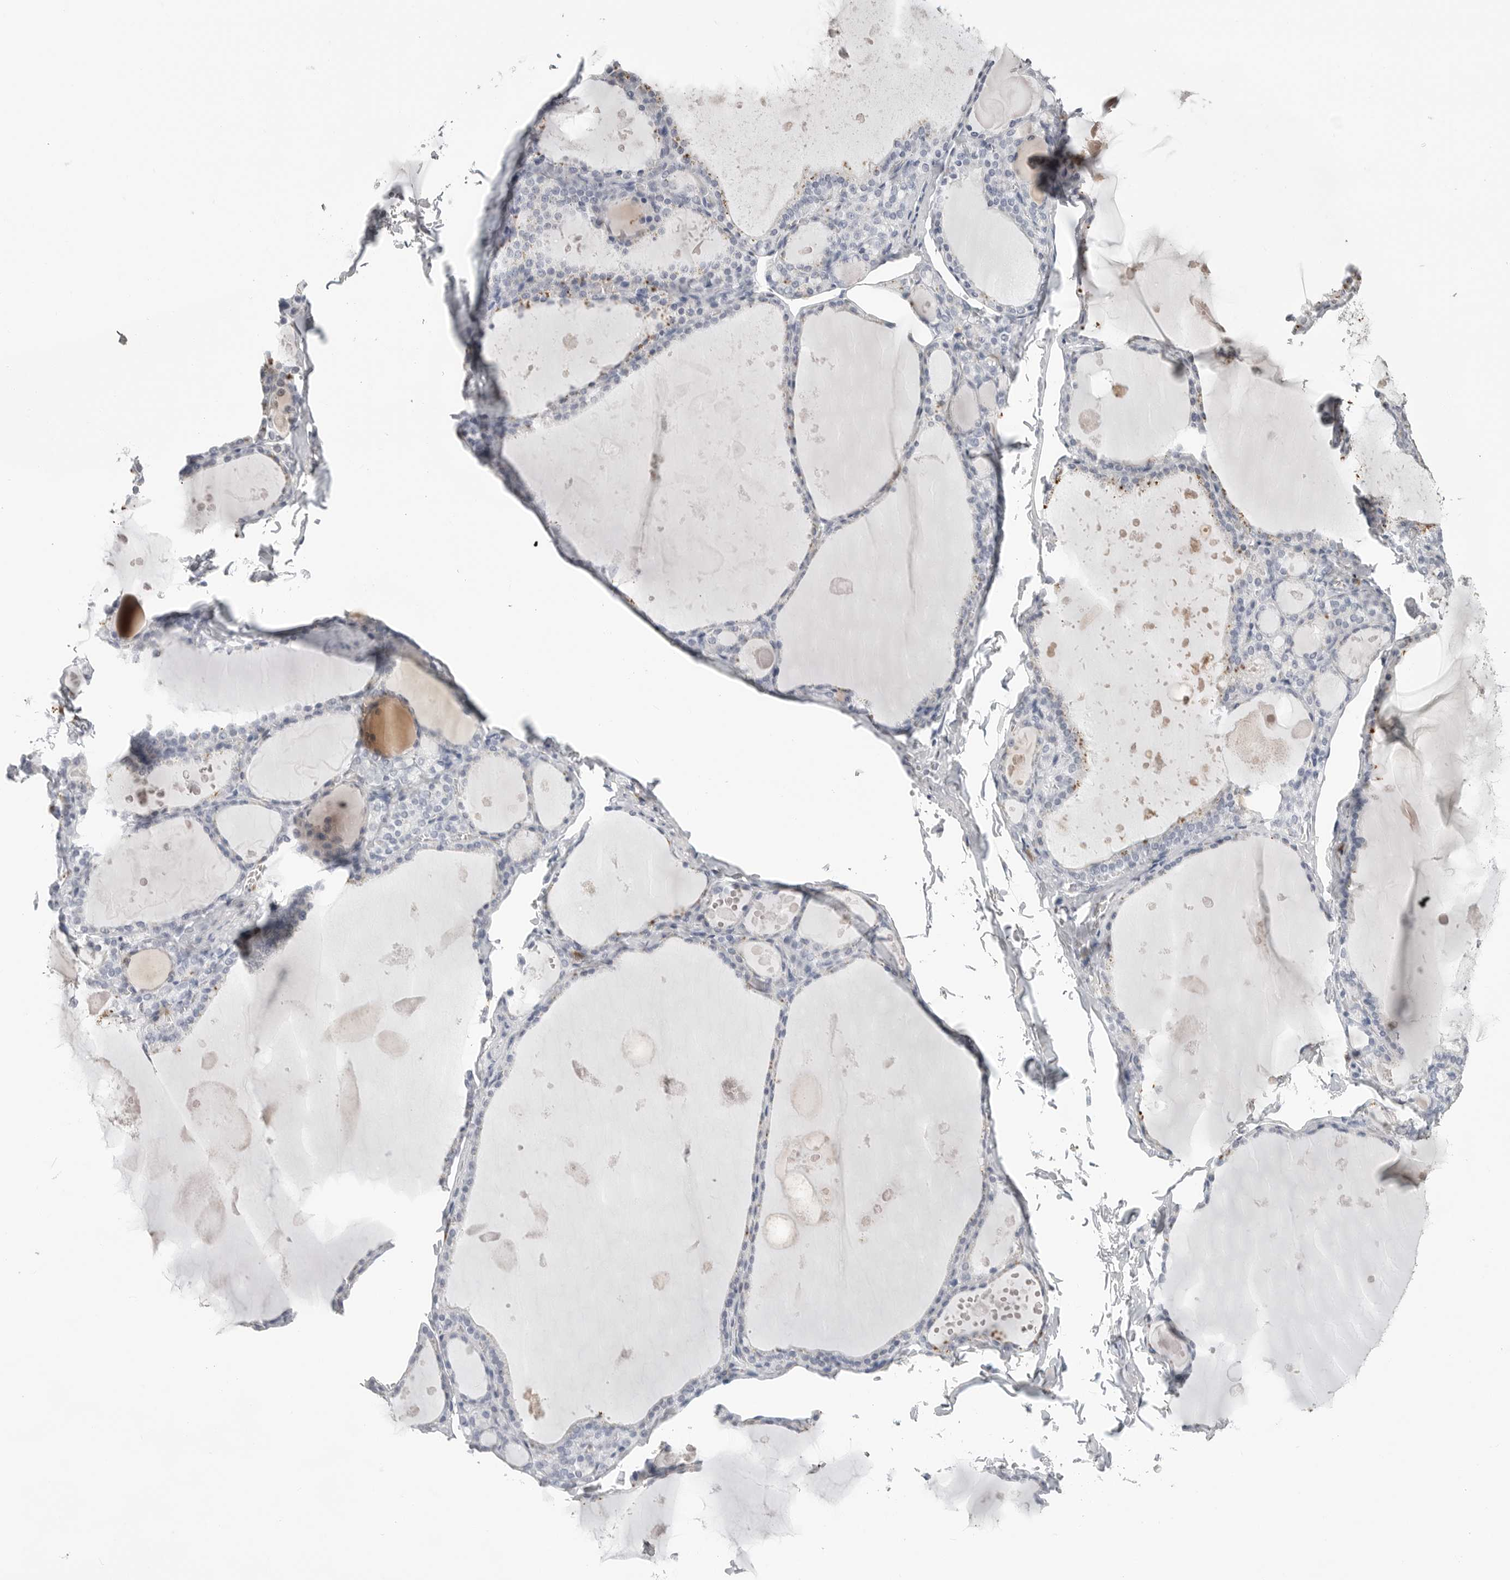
{"staining": {"intensity": "negative", "quantity": "none", "location": "none"}, "tissue": "thyroid gland", "cell_type": "Glandular cells", "image_type": "normal", "snomed": [{"axis": "morphology", "description": "Normal tissue, NOS"}, {"axis": "topography", "description": "Thyroid gland"}], "caption": "High power microscopy image of an immunohistochemistry (IHC) micrograph of normal thyroid gland, revealing no significant staining in glandular cells.", "gene": "AMPD1", "patient": {"sex": "male", "age": 56}}